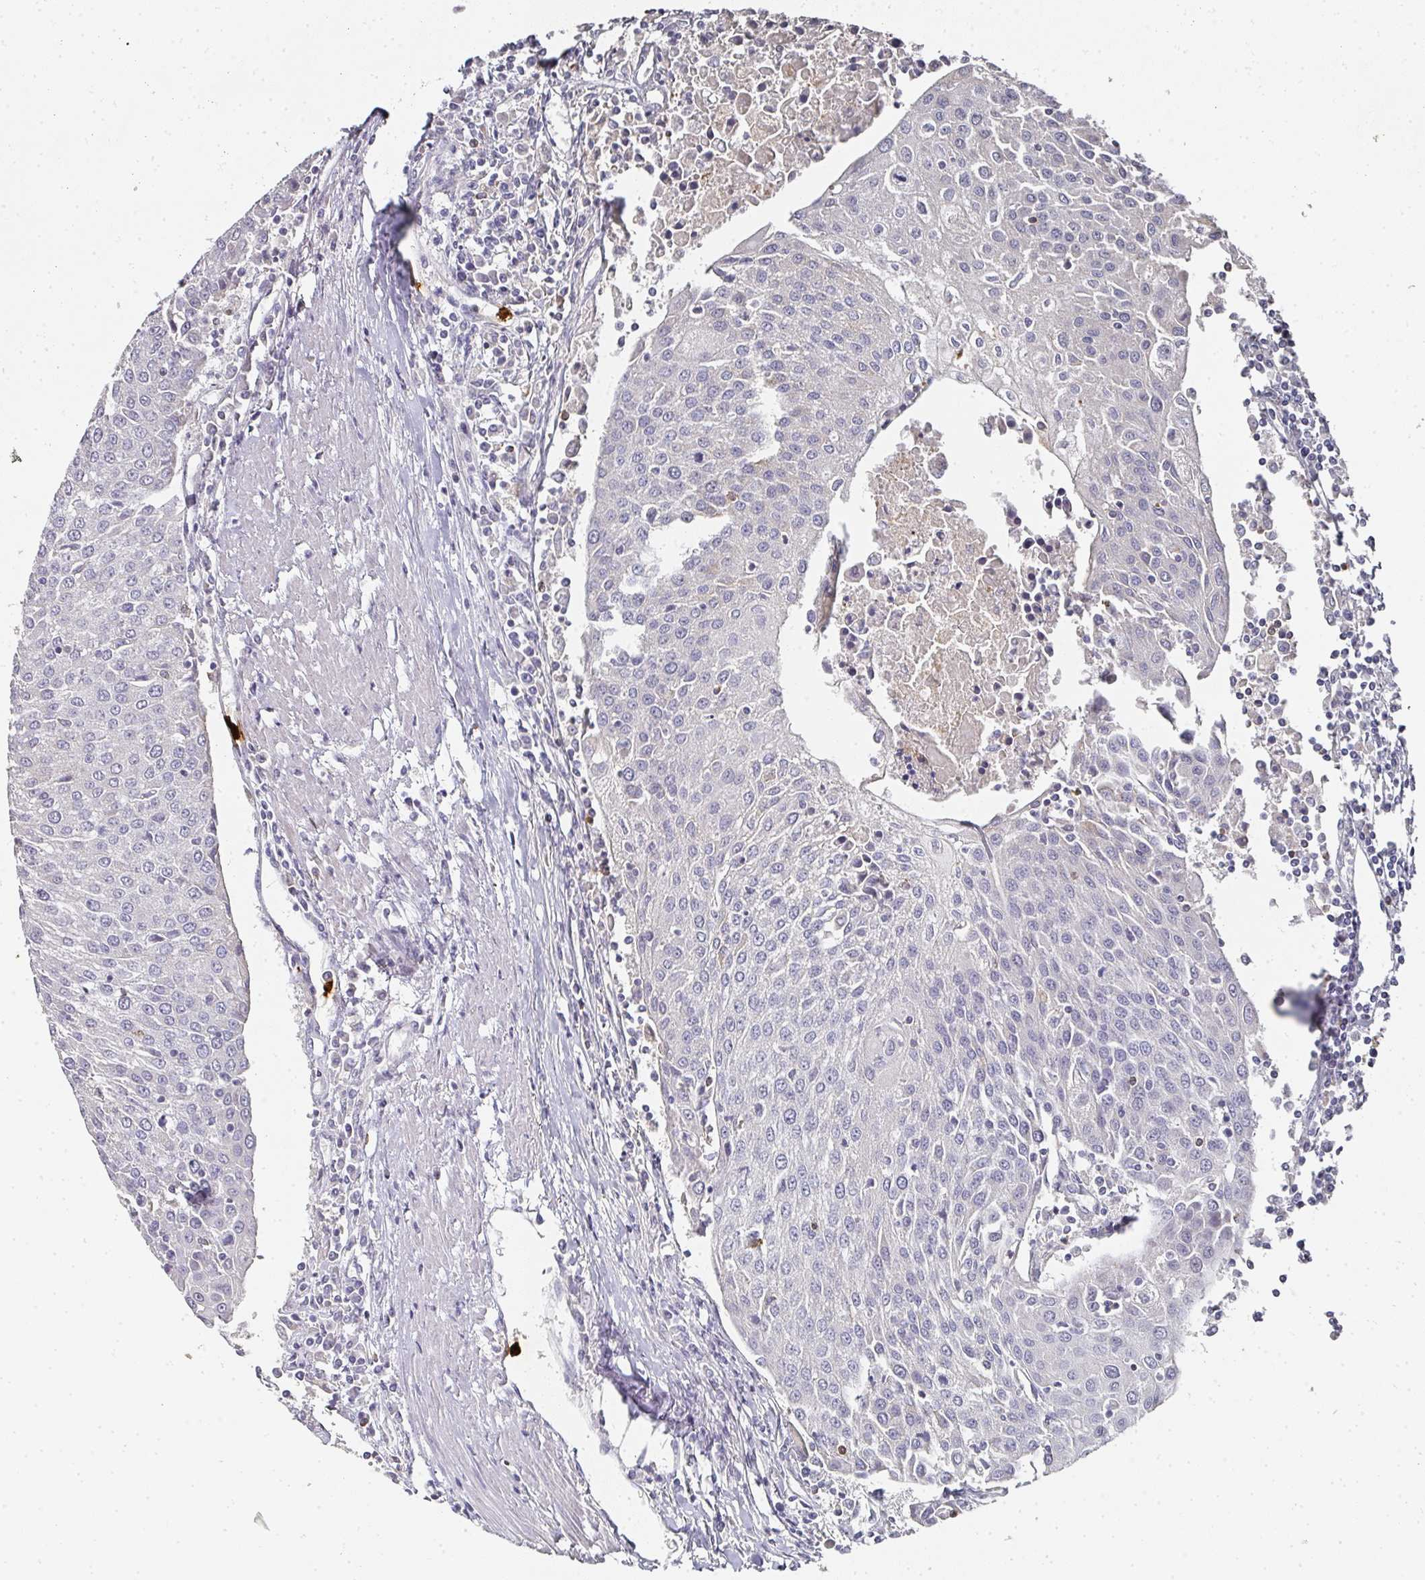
{"staining": {"intensity": "negative", "quantity": "none", "location": "none"}, "tissue": "urothelial cancer", "cell_type": "Tumor cells", "image_type": "cancer", "snomed": [{"axis": "morphology", "description": "Urothelial carcinoma, High grade"}, {"axis": "topography", "description": "Urinary bladder"}], "caption": "An immunohistochemistry (IHC) photomicrograph of urothelial carcinoma (high-grade) is shown. There is no staining in tumor cells of urothelial carcinoma (high-grade). Brightfield microscopy of immunohistochemistry (IHC) stained with DAB (3,3'-diaminobenzidine) (brown) and hematoxylin (blue), captured at high magnification.", "gene": "CAMP", "patient": {"sex": "female", "age": 85}}